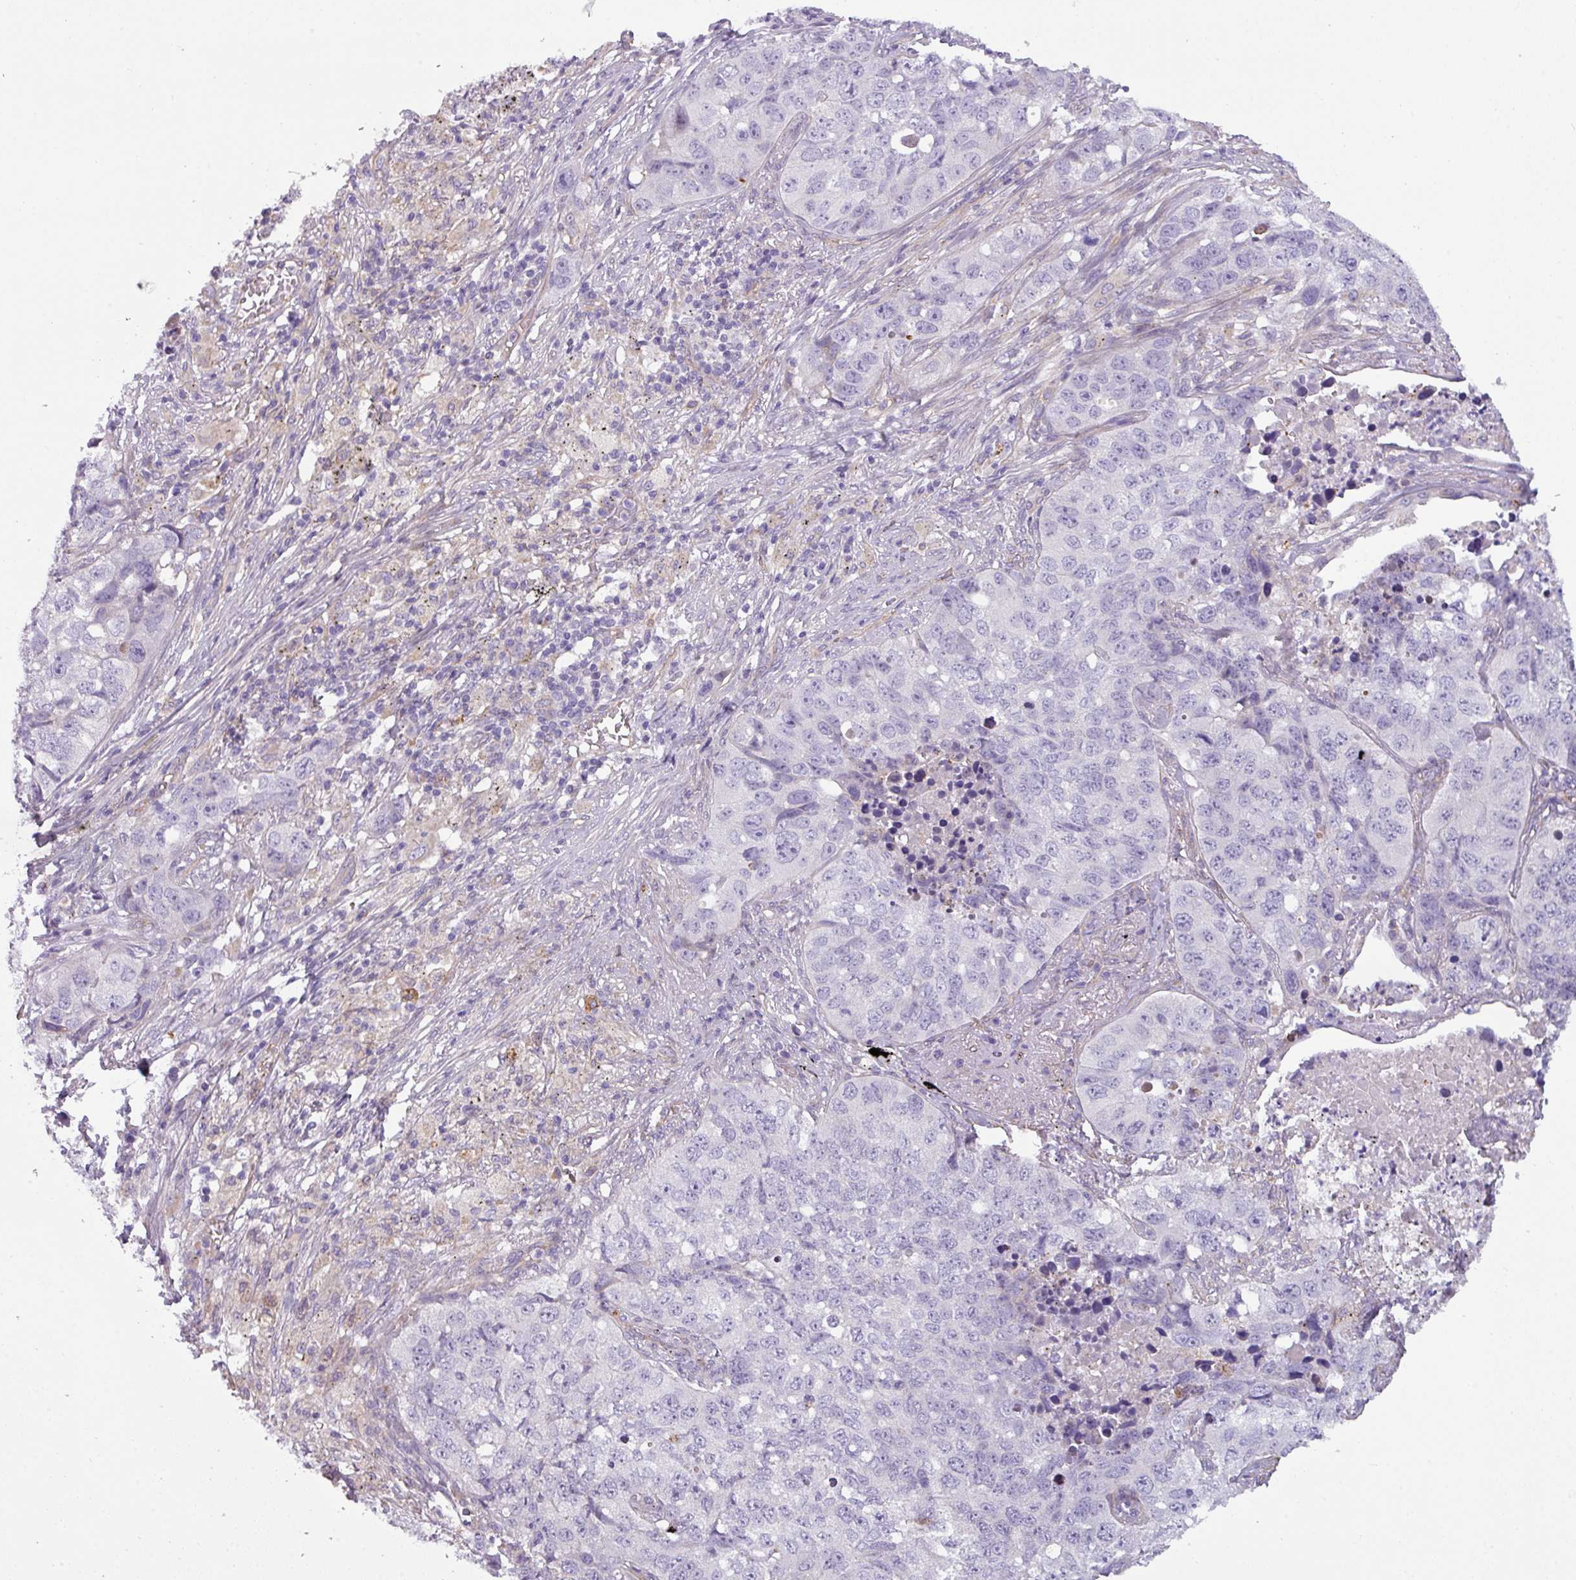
{"staining": {"intensity": "negative", "quantity": "none", "location": "none"}, "tissue": "lung cancer", "cell_type": "Tumor cells", "image_type": "cancer", "snomed": [{"axis": "morphology", "description": "Squamous cell carcinoma, NOS"}, {"axis": "topography", "description": "Lung"}], "caption": "Human lung cancer stained for a protein using IHC reveals no positivity in tumor cells.", "gene": "BUD23", "patient": {"sex": "male", "age": 60}}